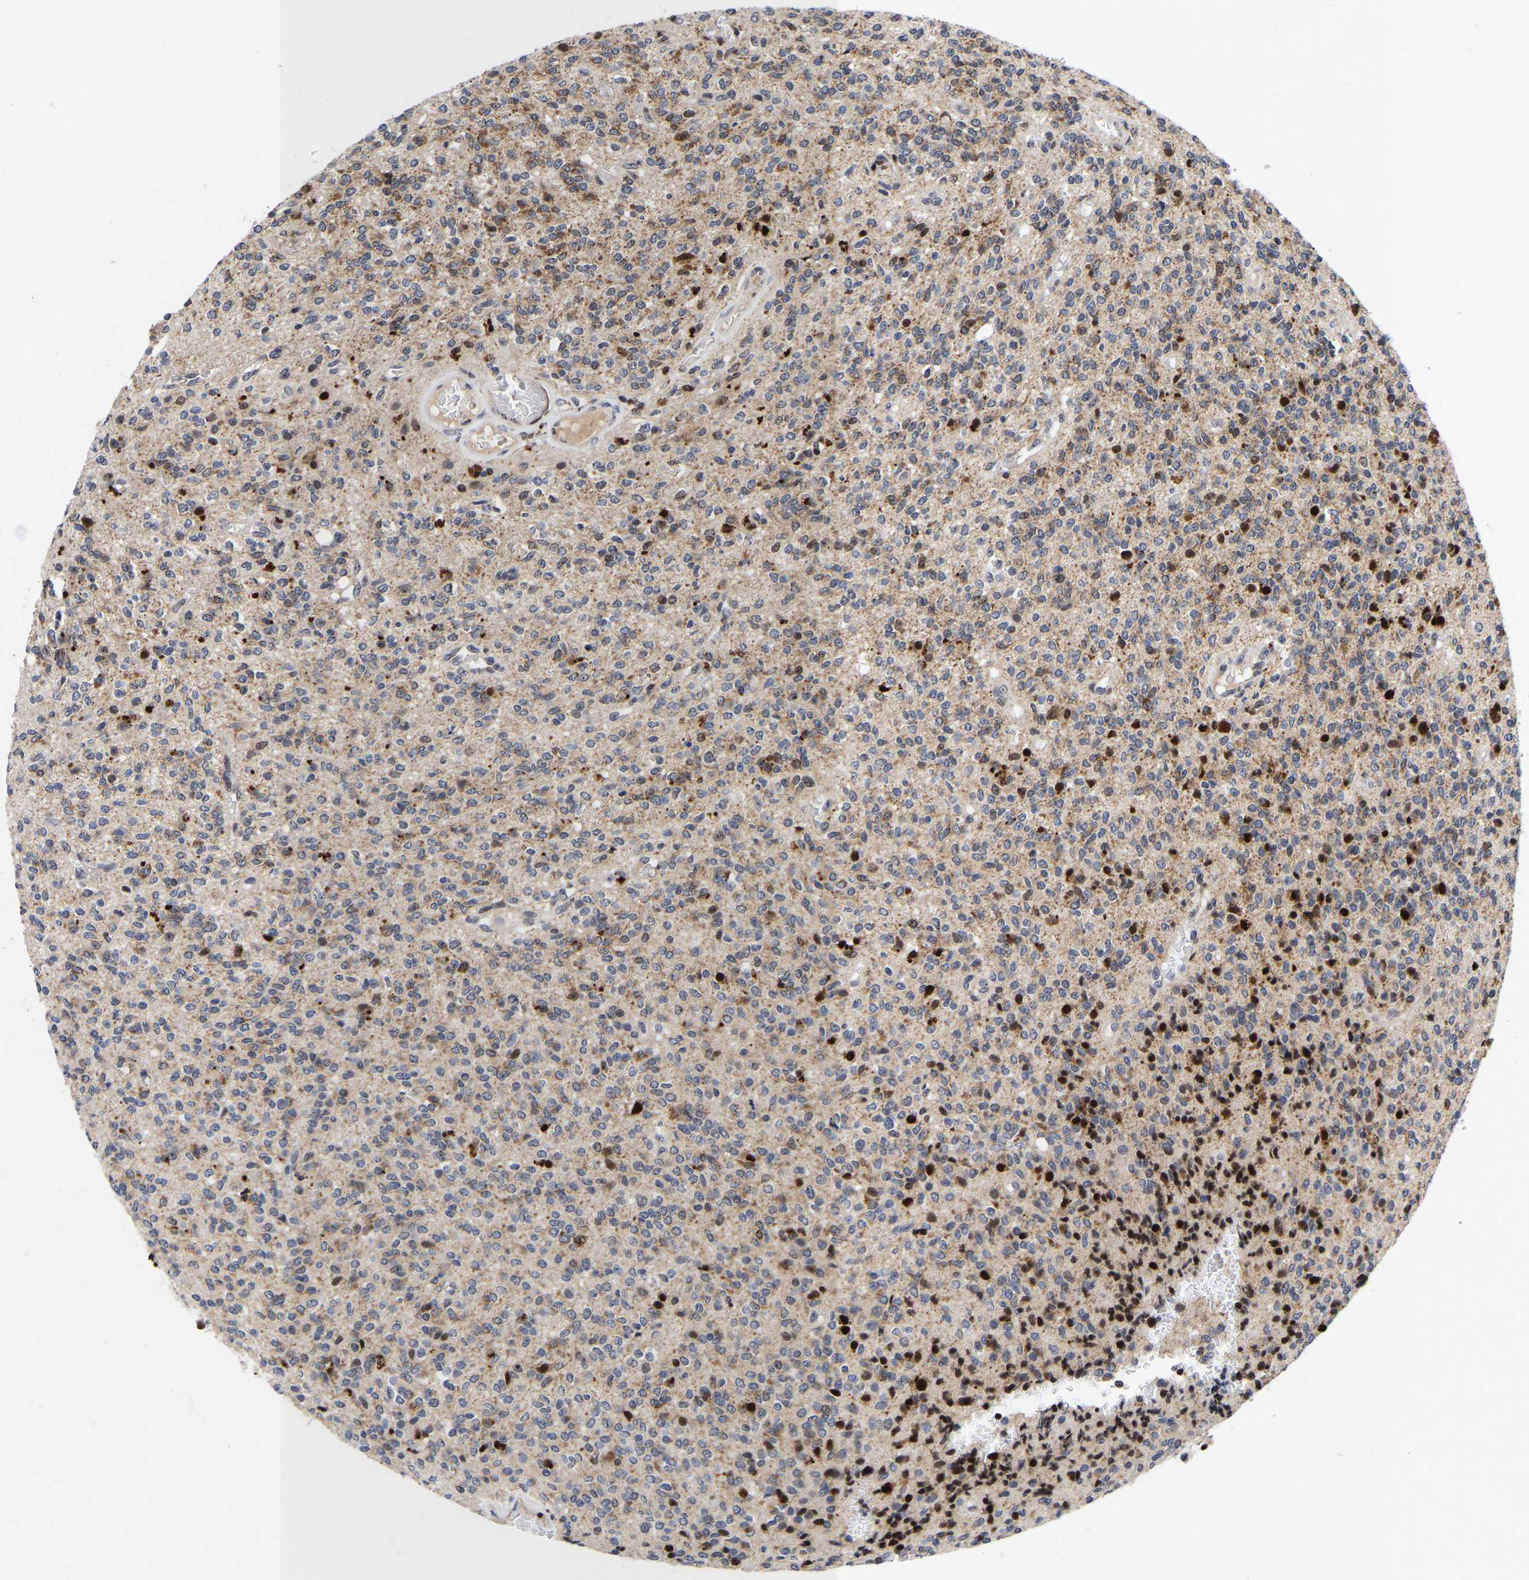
{"staining": {"intensity": "moderate", "quantity": "25%-75%", "location": "cytoplasmic/membranous"}, "tissue": "glioma", "cell_type": "Tumor cells", "image_type": "cancer", "snomed": [{"axis": "morphology", "description": "Glioma, malignant, High grade"}, {"axis": "topography", "description": "Brain"}], "caption": "Protein analysis of glioma tissue exhibits moderate cytoplasmic/membranous staining in approximately 25%-75% of tumor cells.", "gene": "JUNB", "patient": {"sex": "male", "age": 34}}